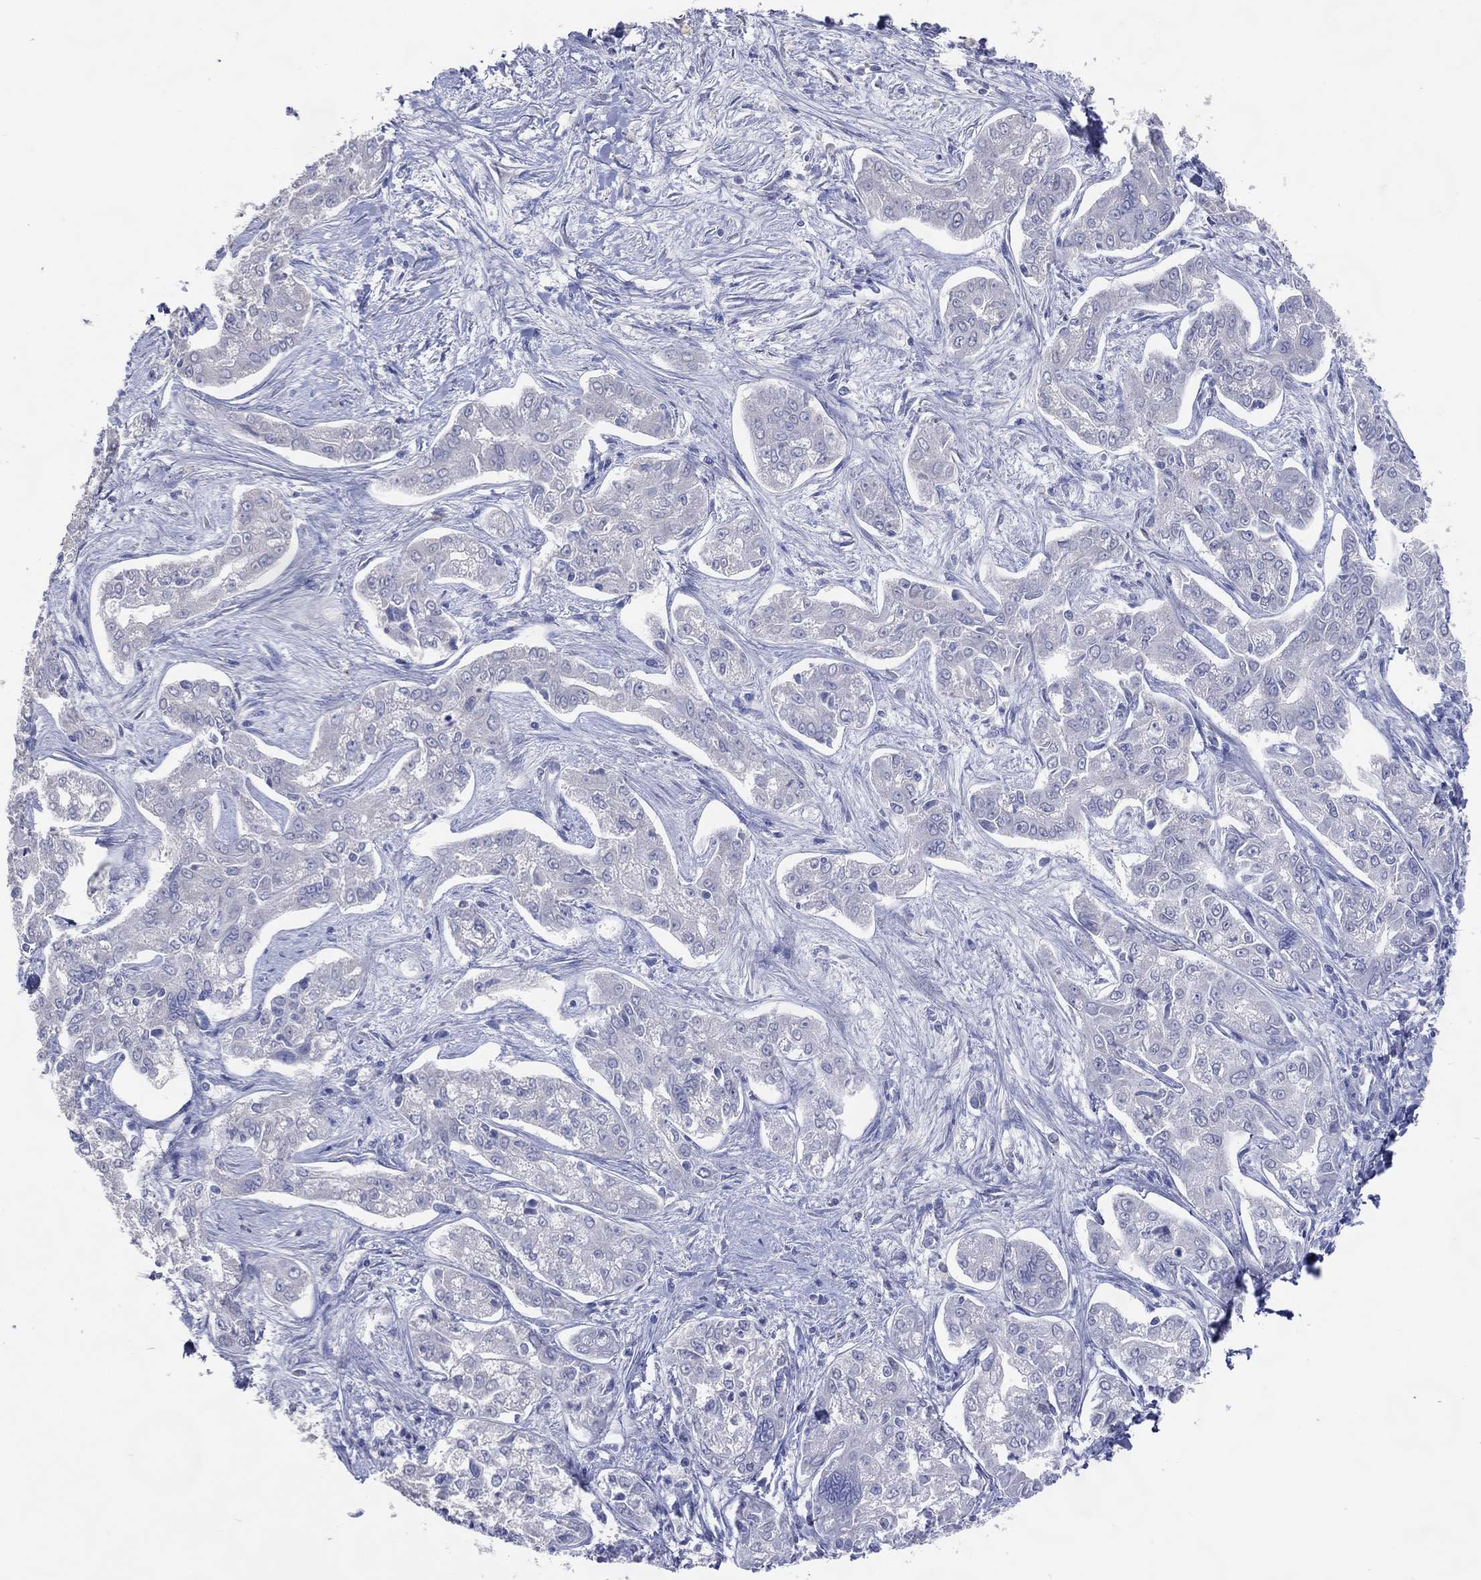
{"staining": {"intensity": "negative", "quantity": "none", "location": "none"}, "tissue": "liver cancer", "cell_type": "Tumor cells", "image_type": "cancer", "snomed": [{"axis": "morphology", "description": "Cholangiocarcinoma"}, {"axis": "topography", "description": "Liver"}], "caption": "Cholangiocarcinoma (liver) stained for a protein using immunohistochemistry exhibits no staining tumor cells.", "gene": "DNAH6", "patient": {"sex": "female", "age": 47}}